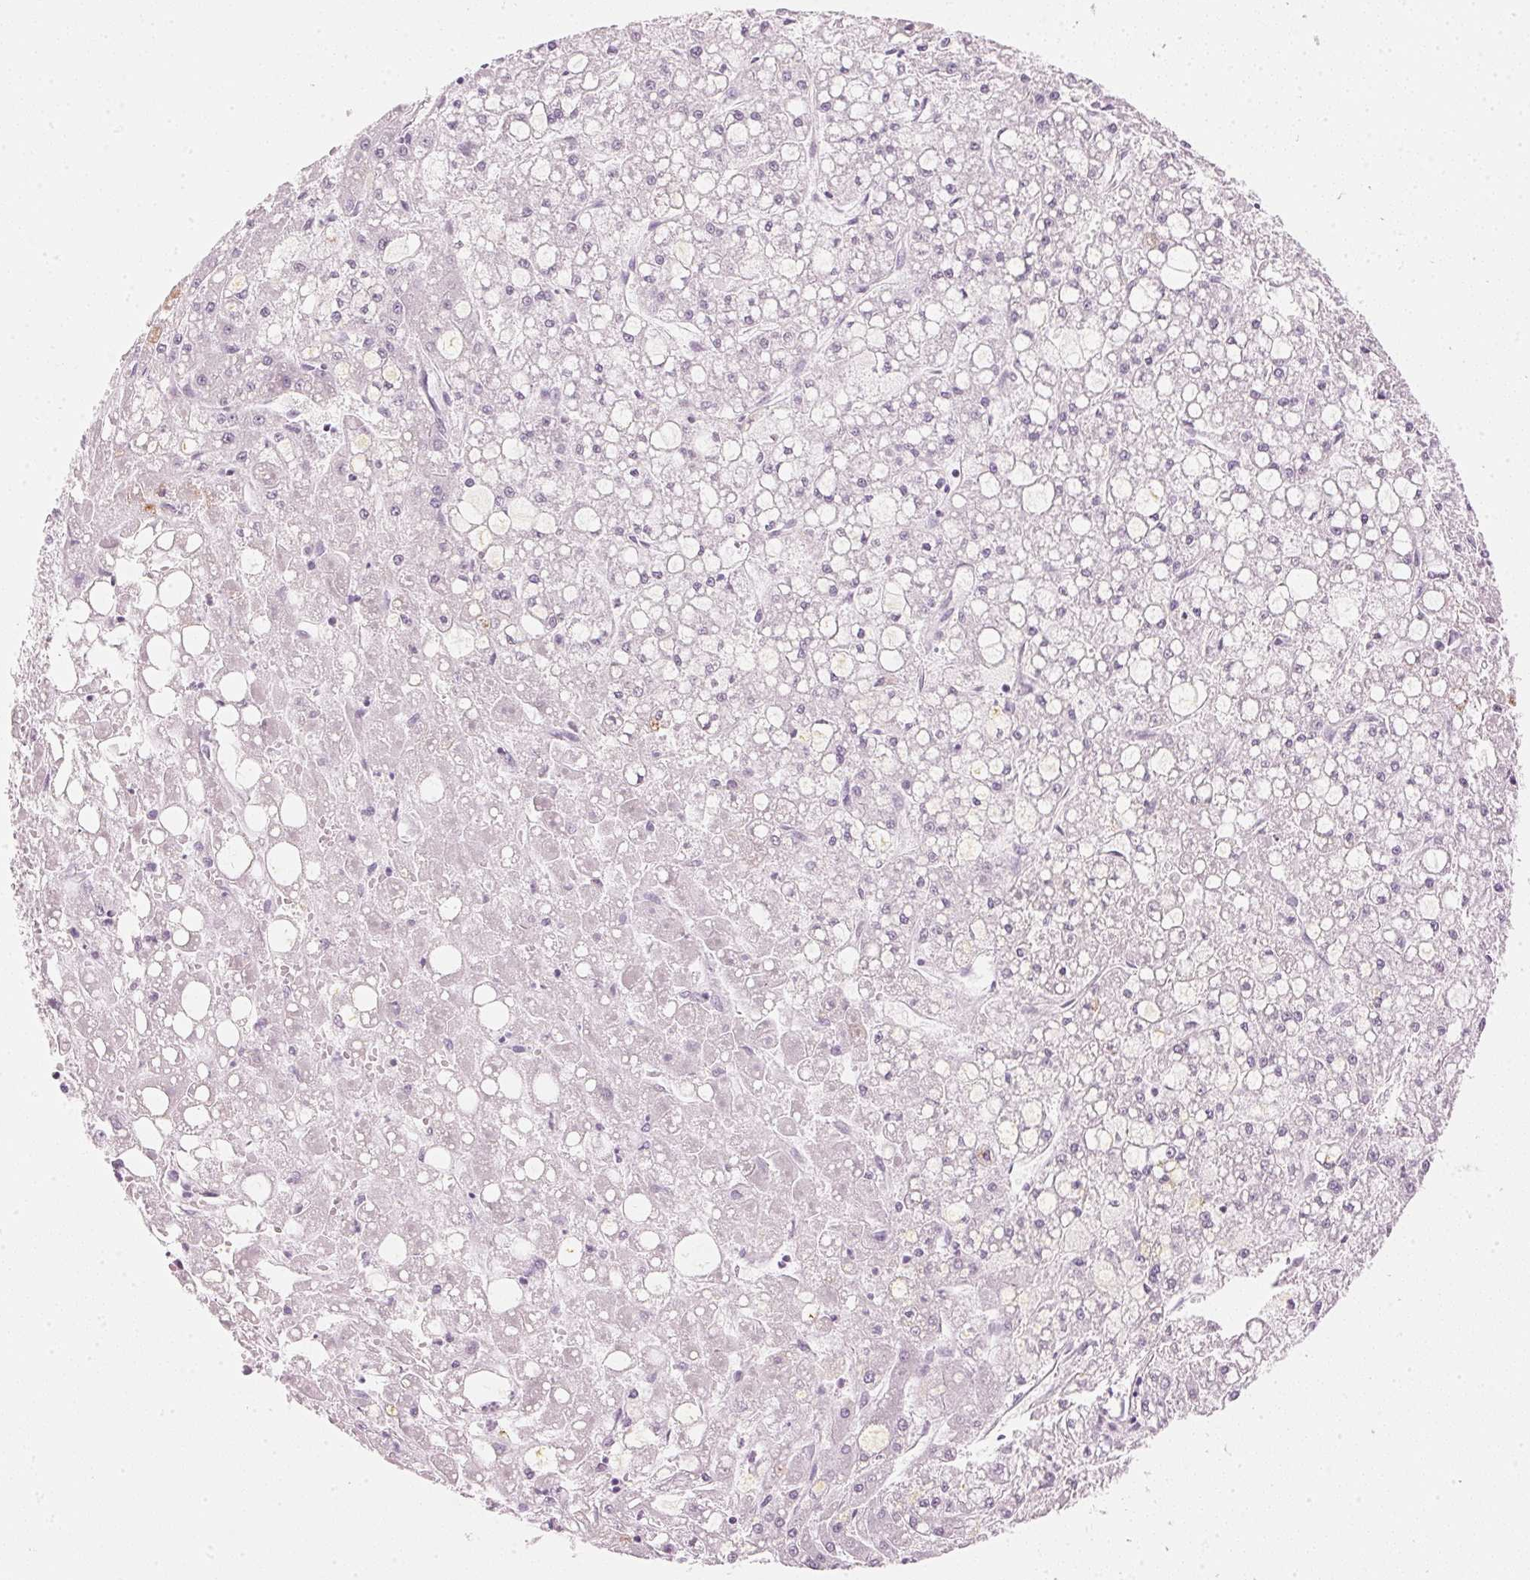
{"staining": {"intensity": "negative", "quantity": "none", "location": "none"}, "tissue": "liver cancer", "cell_type": "Tumor cells", "image_type": "cancer", "snomed": [{"axis": "morphology", "description": "Carcinoma, Hepatocellular, NOS"}, {"axis": "topography", "description": "Liver"}], "caption": "An image of liver cancer (hepatocellular carcinoma) stained for a protein reveals no brown staining in tumor cells.", "gene": "IGFBP1", "patient": {"sex": "male", "age": 67}}